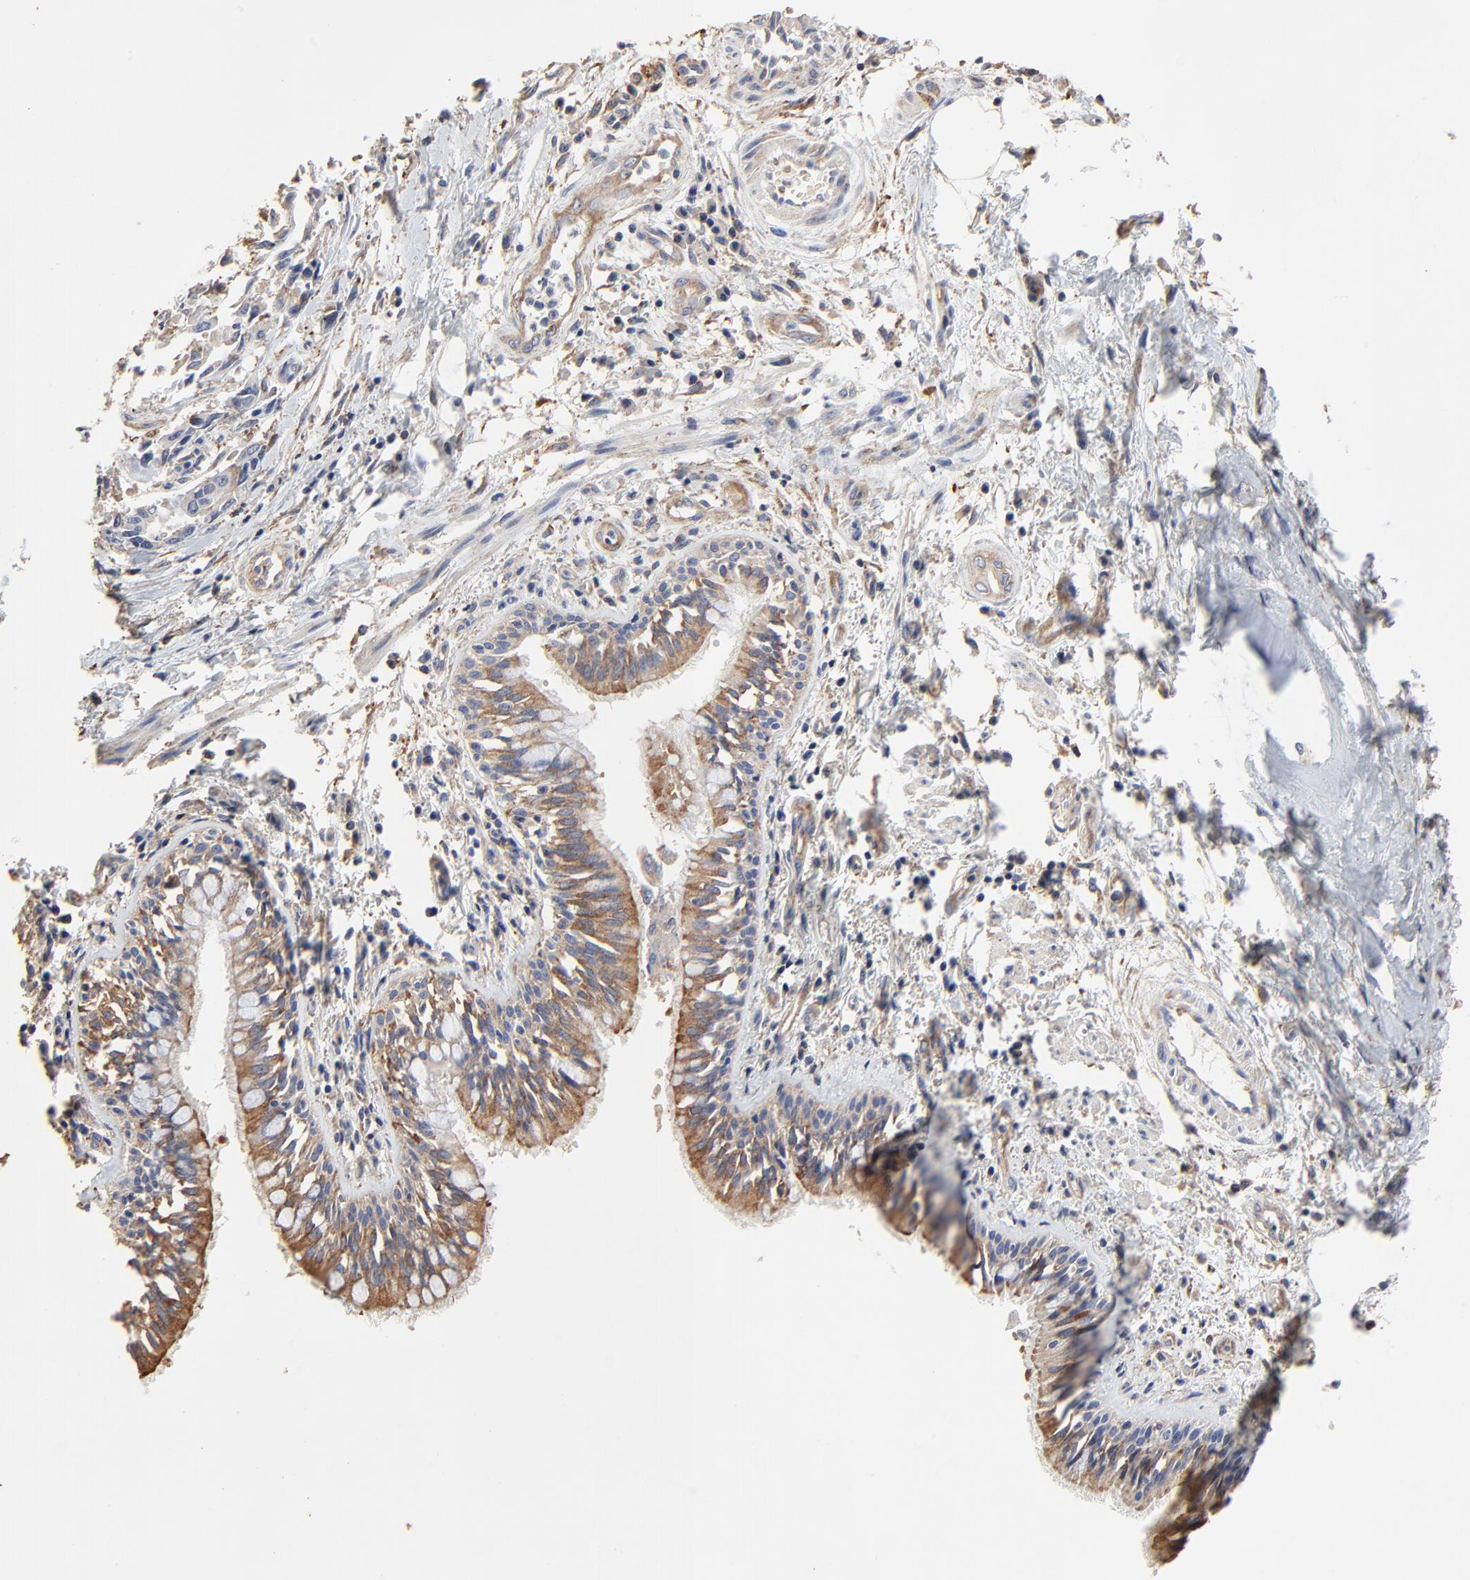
{"staining": {"intensity": "moderate", "quantity": ">75%", "location": "cytoplasmic/membranous"}, "tissue": "lung cancer", "cell_type": "Tumor cells", "image_type": "cancer", "snomed": [{"axis": "morphology", "description": "Adenocarcinoma, NOS"}, {"axis": "topography", "description": "Lymph node"}, {"axis": "topography", "description": "Lung"}], "caption": "Lung adenocarcinoma tissue exhibits moderate cytoplasmic/membranous positivity in approximately >75% of tumor cells", "gene": "NXF3", "patient": {"sex": "male", "age": 64}}